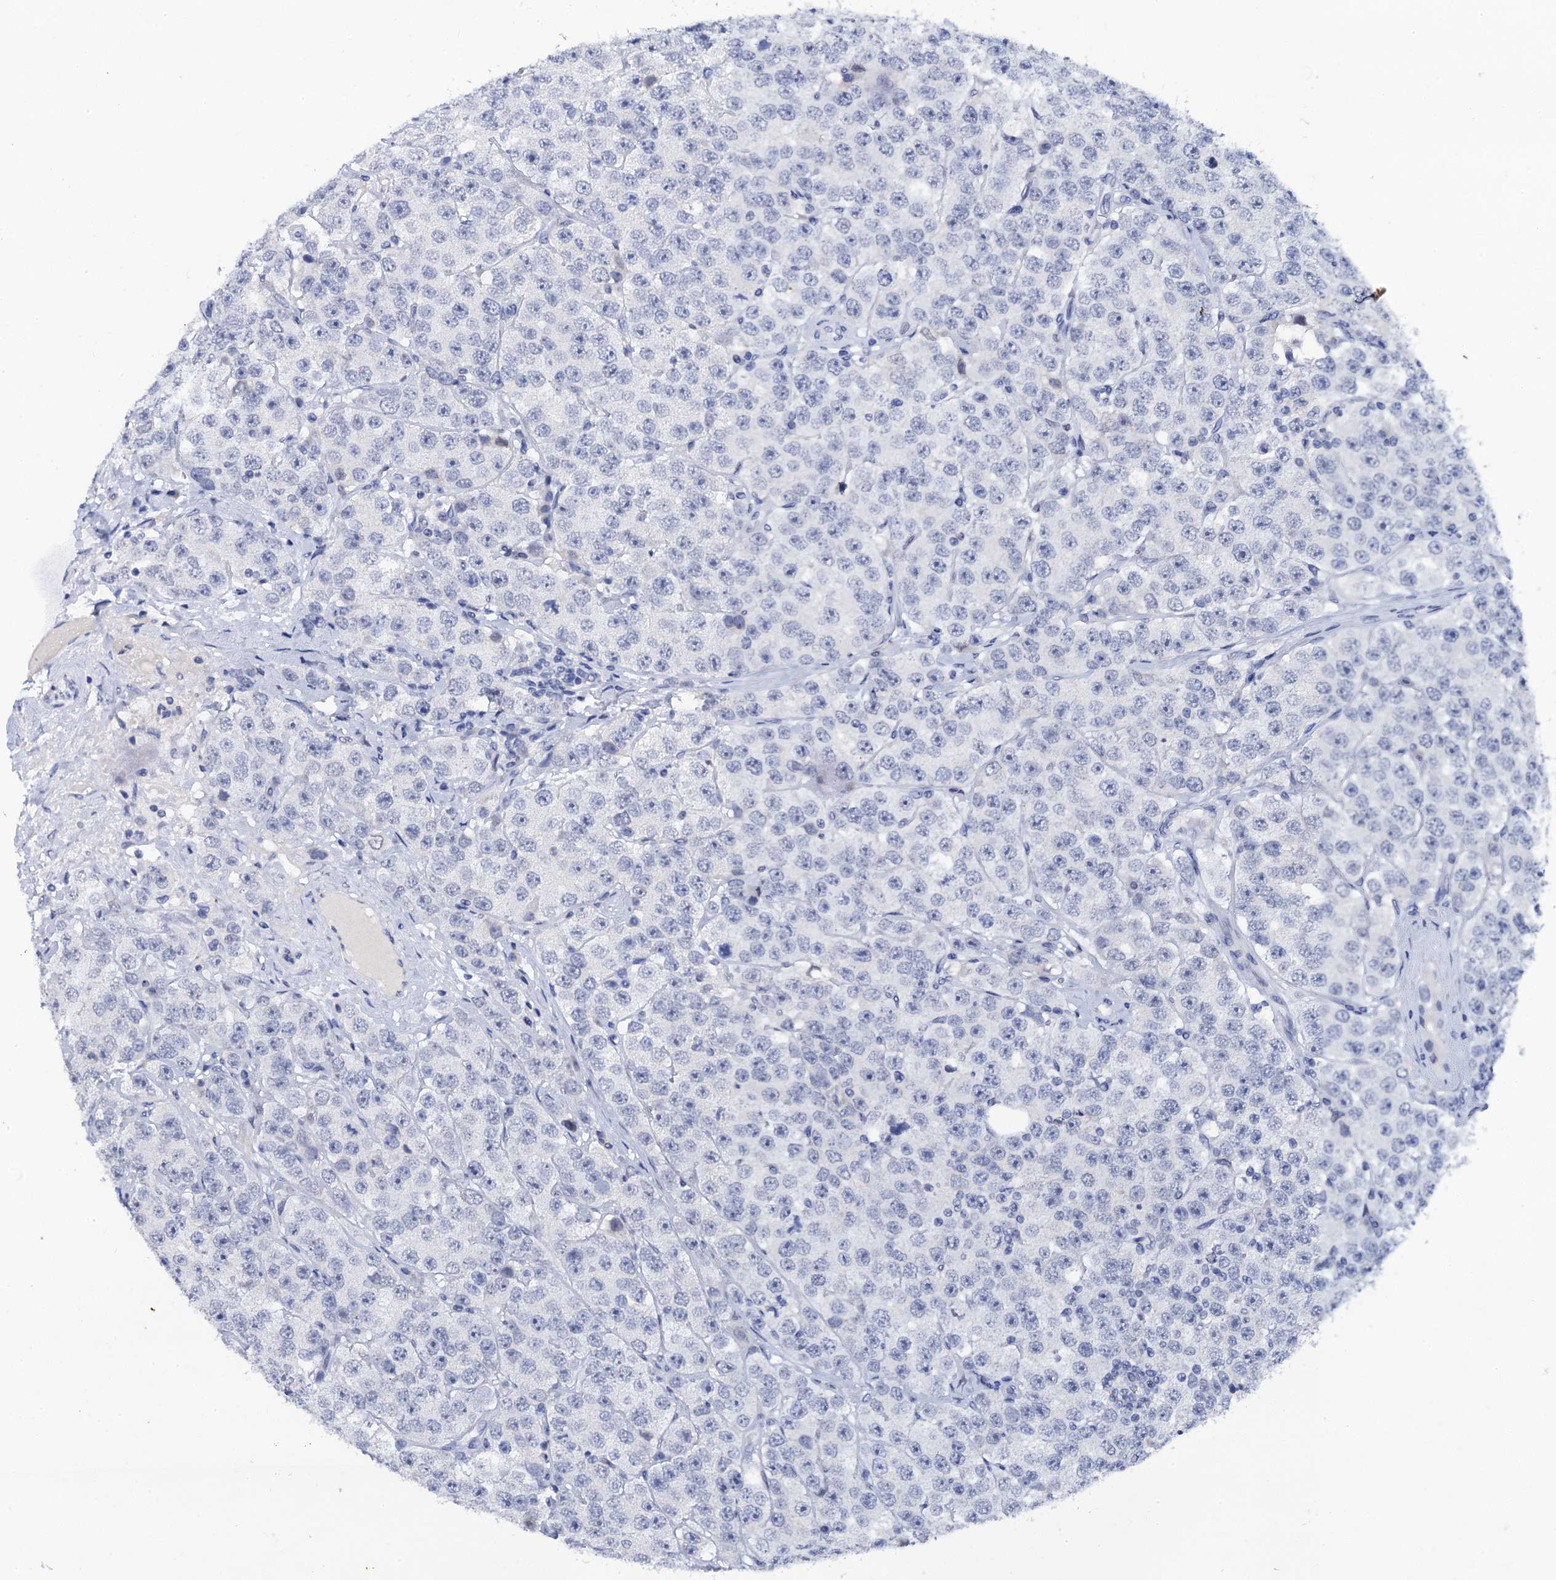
{"staining": {"intensity": "negative", "quantity": "none", "location": "none"}, "tissue": "testis cancer", "cell_type": "Tumor cells", "image_type": "cancer", "snomed": [{"axis": "morphology", "description": "Seminoma, NOS"}, {"axis": "topography", "description": "Testis"}], "caption": "Testis cancer (seminoma) was stained to show a protein in brown. There is no significant staining in tumor cells.", "gene": "LYPD3", "patient": {"sex": "male", "age": 28}}